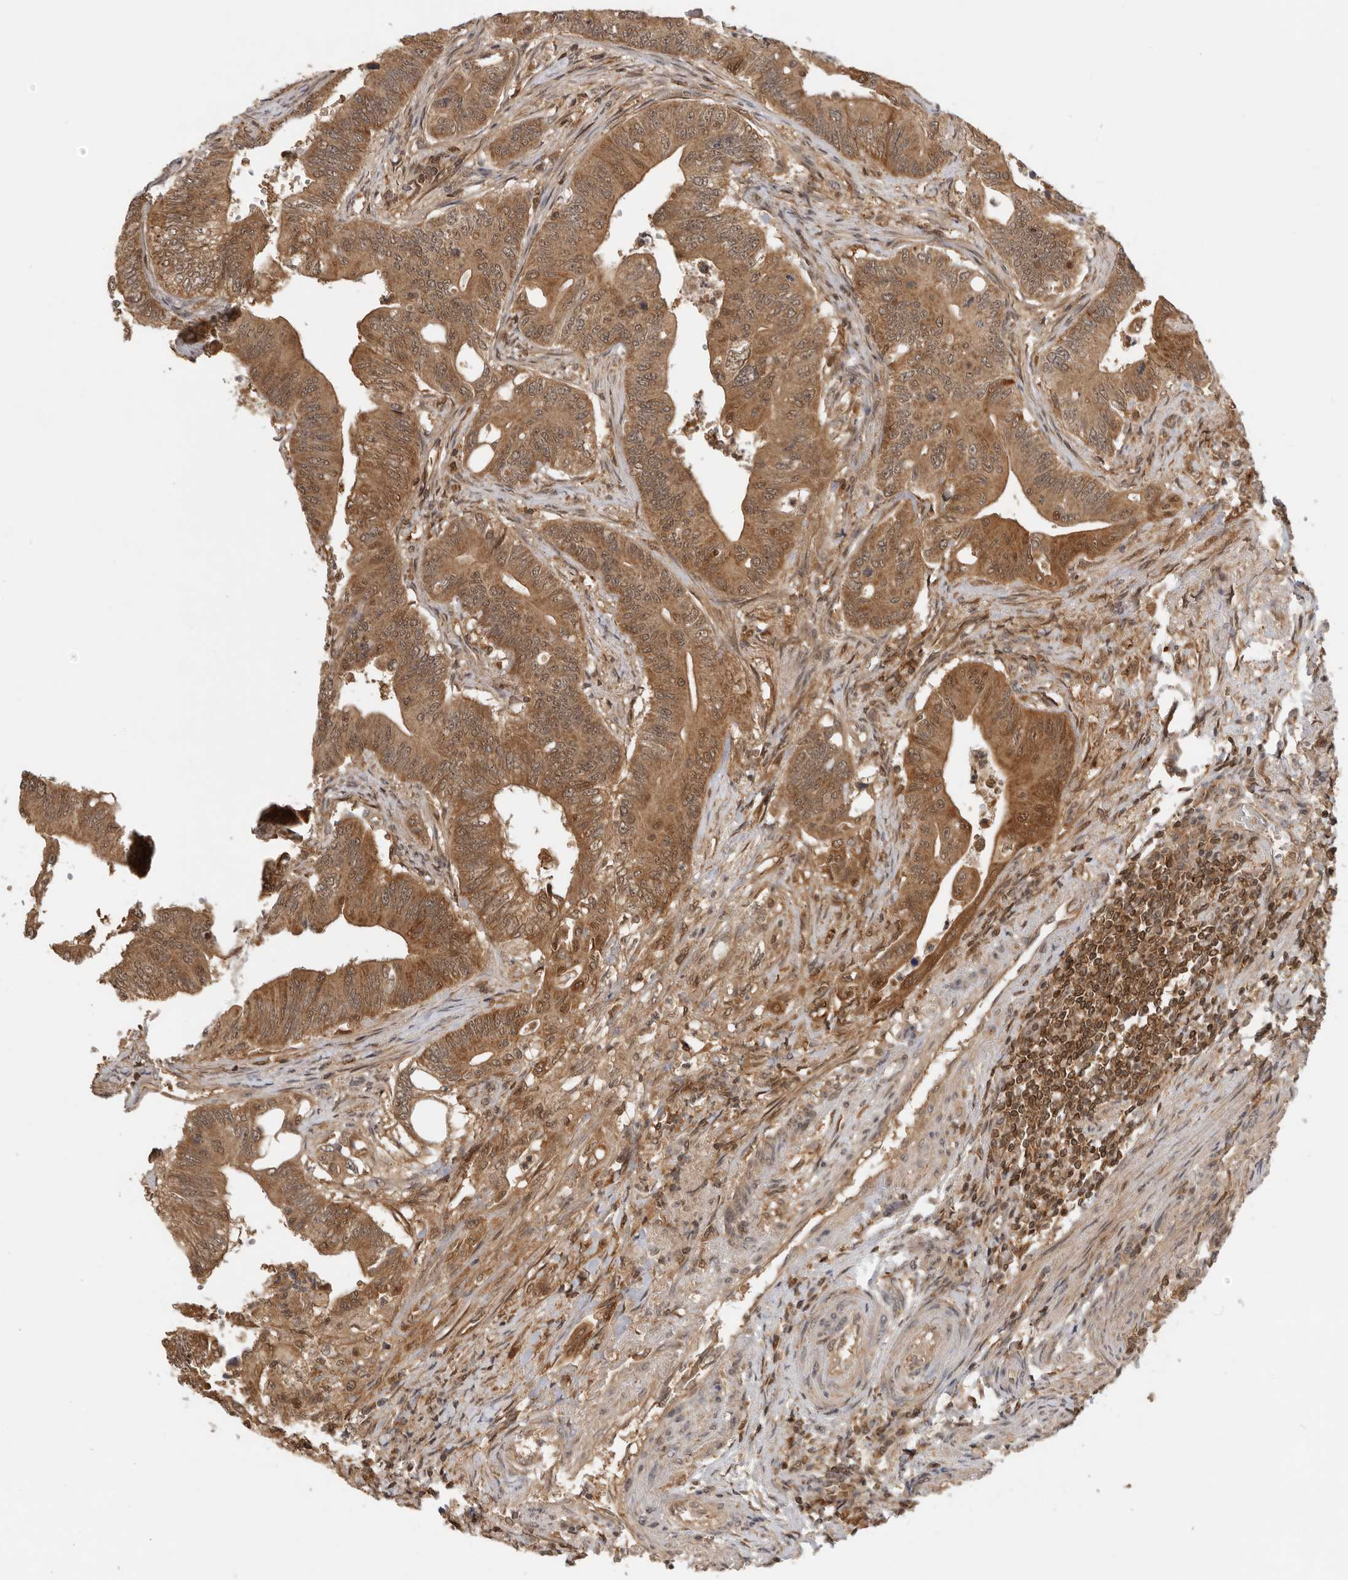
{"staining": {"intensity": "moderate", "quantity": ">75%", "location": "cytoplasmic/membranous"}, "tissue": "colorectal cancer", "cell_type": "Tumor cells", "image_type": "cancer", "snomed": [{"axis": "morphology", "description": "Adenoma, NOS"}, {"axis": "morphology", "description": "Adenocarcinoma, NOS"}, {"axis": "topography", "description": "Colon"}], "caption": "An immunohistochemistry photomicrograph of neoplastic tissue is shown. Protein staining in brown shows moderate cytoplasmic/membranous positivity in colorectal adenoma within tumor cells. The staining is performed using DAB brown chromogen to label protein expression. The nuclei are counter-stained blue using hematoxylin.", "gene": "ADPRS", "patient": {"sex": "male", "age": 79}}